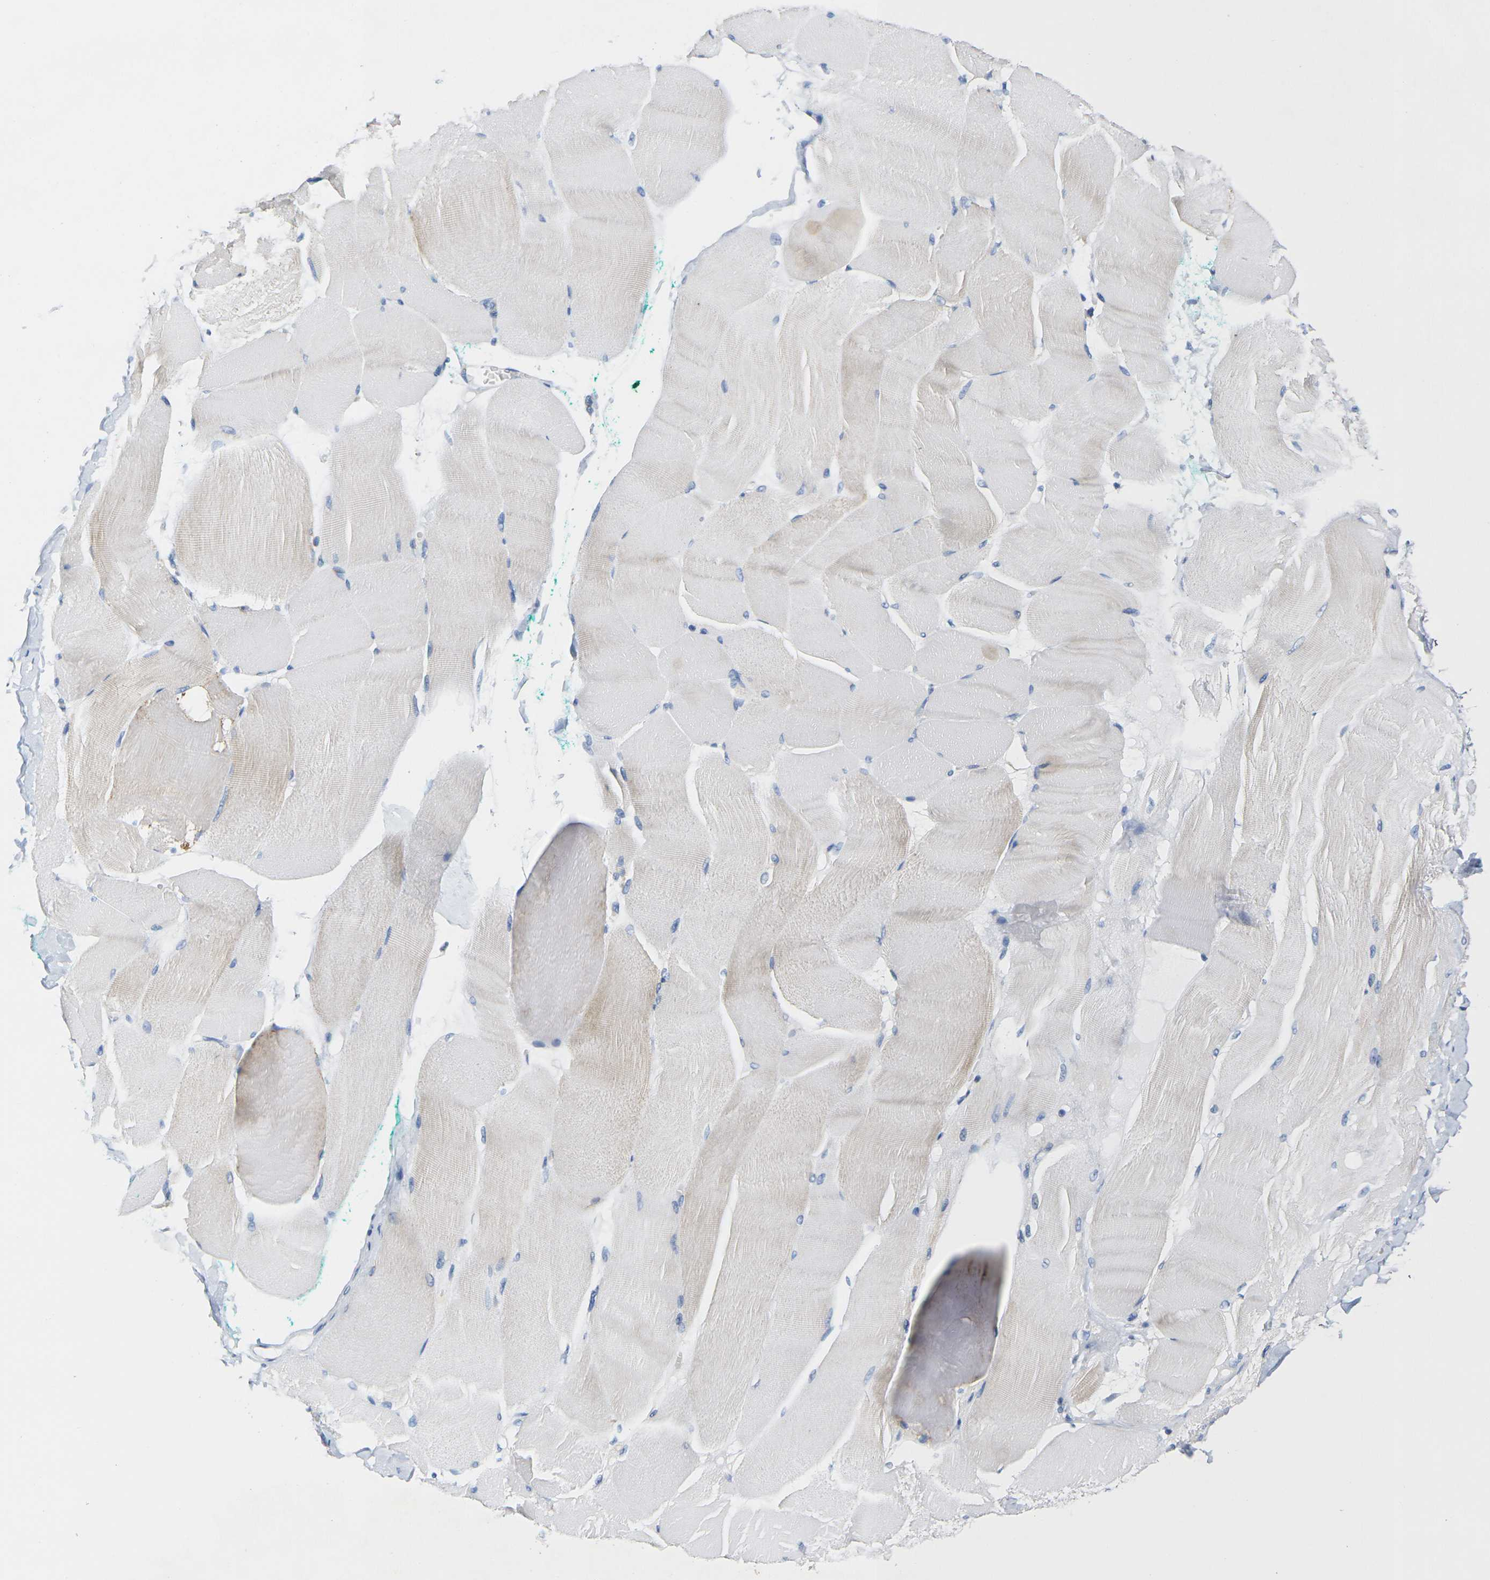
{"staining": {"intensity": "weak", "quantity": "<25%", "location": "cytoplasmic/membranous"}, "tissue": "skeletal muscle", "cell_type": "Myocytes", "image_type": "normal", "snomed": [{"axis": "morphology", "description": "Normal tissue, NOS"}, {"axis": "morphology", "description": "Squamous cell carcinoma, NOS"}, {"axis": "topography", "description": "Skeletal muscle"}], "caption": "This photomicrograph is of benign skeletal muscle stained with immunohistochemistry (IHC) to label a protein in brown with the nuclei are counter-stained blue. There is no expression in myocytes.", "gene": "TMEM204", "patient": {"sex": "male", "age": 51}}